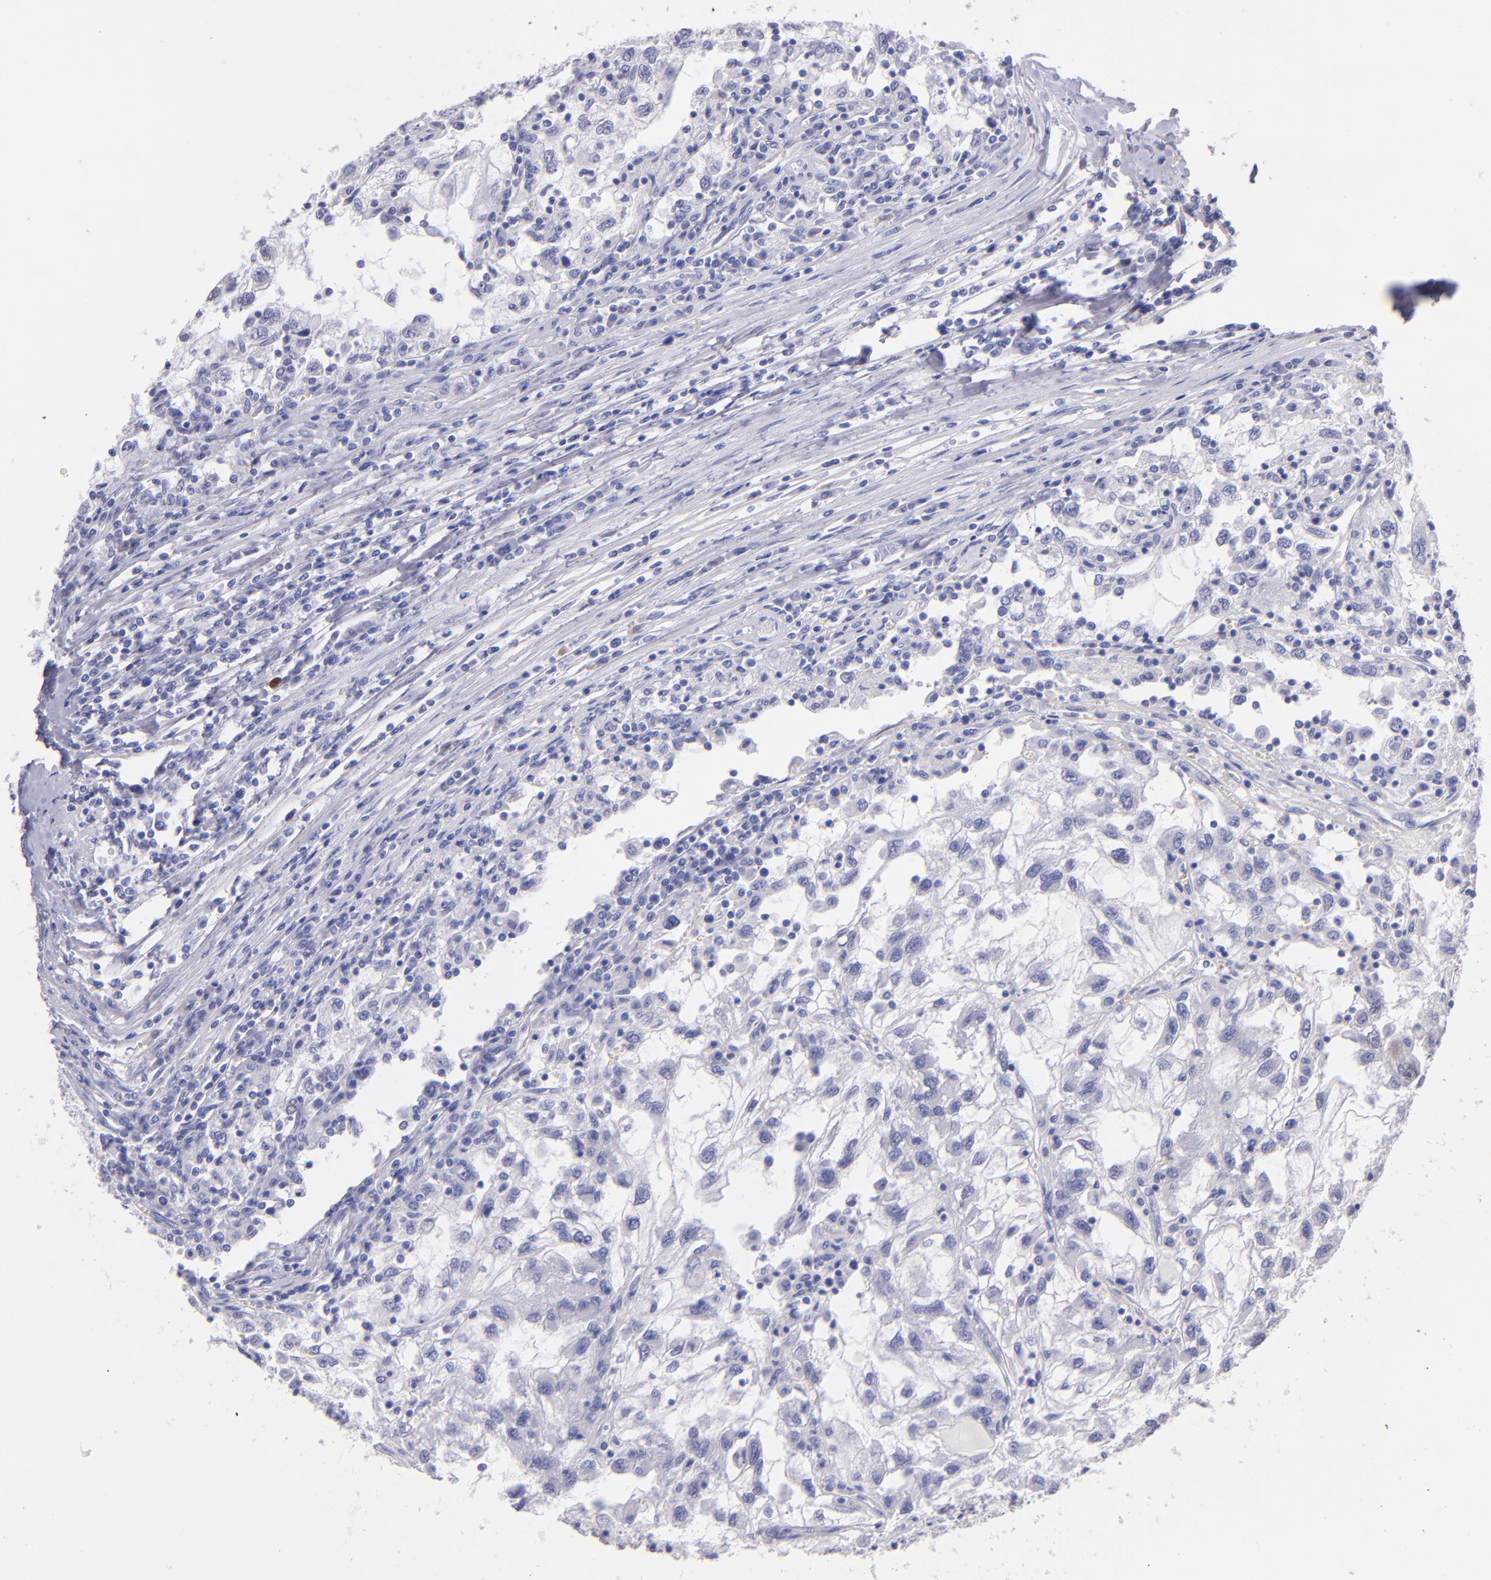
{"staining": {"intensity": "negative", "quantity": "none", "location": "none"}, "tissue": "renal cancer", "cell_type": "Tumor cells", "image_type": "cancer", "snomed": [{"axis": "morphology", "description": "Normal tissue, NOS"}, {"axis": "morphology", "description": "Adenocarcinoma, NOS"}, {"axis": "topography", "description": "Kidney"}], "caption": "This micrograph is of renal cancer stained with immunohistochemistry to label a protein in brown with the nuclei are counter-stained blue. There is no expression in tumor cells.", "gene": "UCHL1", "patient": {"sex": "male", "age": 71}}